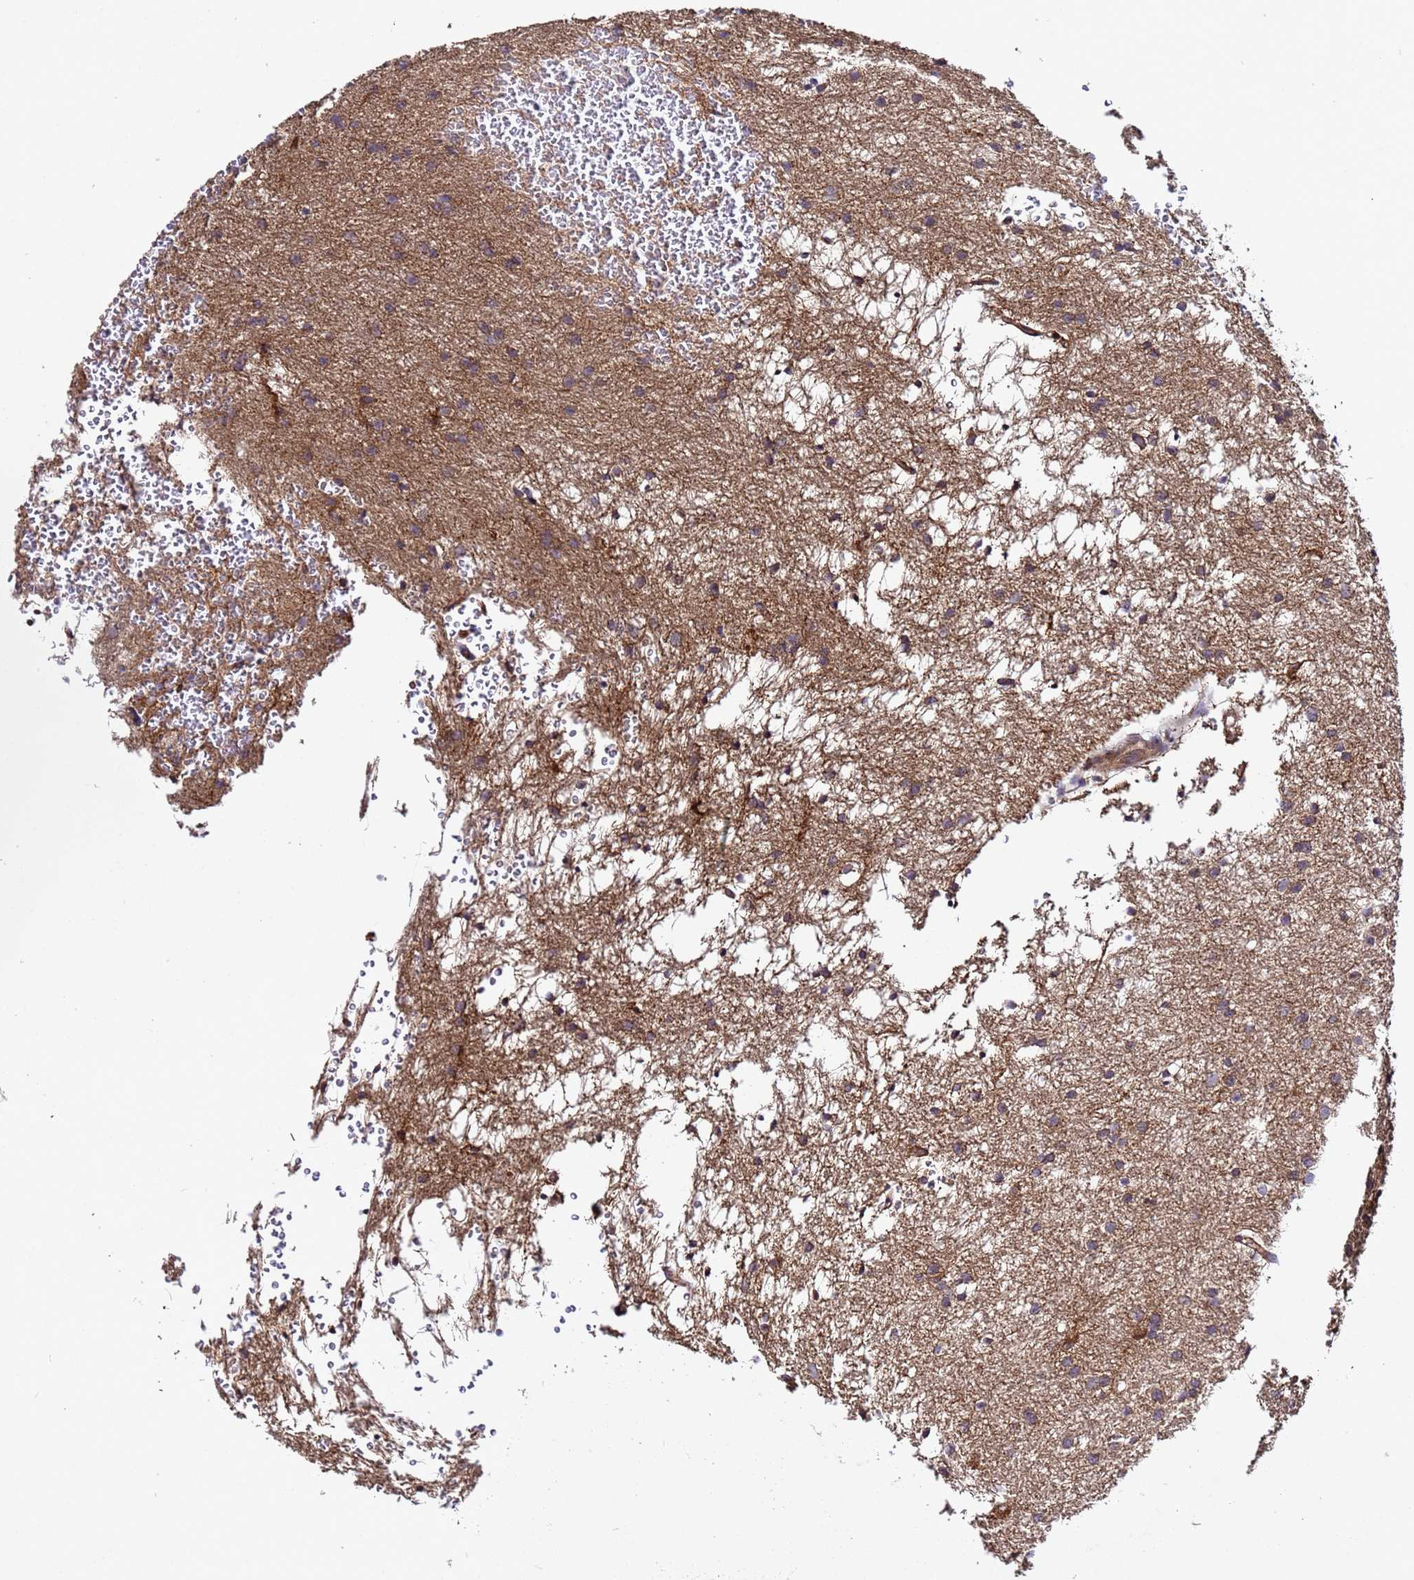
{"staining": {"intensity": "weak", "quantity": ">75%", "location": "cytoplasmic/membranous"}, "tissue": "glioma", "cell_type": "Tumor cells", "image_type": "cancer", "snomed": [{"axis": "morphology", "description": "Glioma, malignant, High grade"}, {"axis": "topography", "description": "Cerebral cortex"}], "caption": "High-grade glioma (malignant) stained with IHC reveals weak cytoplasmic/membranous staining in about >75% of tumor cells. The staining was performed using DAB (3,3'-diaminobenzidine), with brown indicating positive protein expression. Nuclei are stained blue with hematoxylin.", "gene": "PLXDC2", "patient": {"sex": "female", "age": 36}}